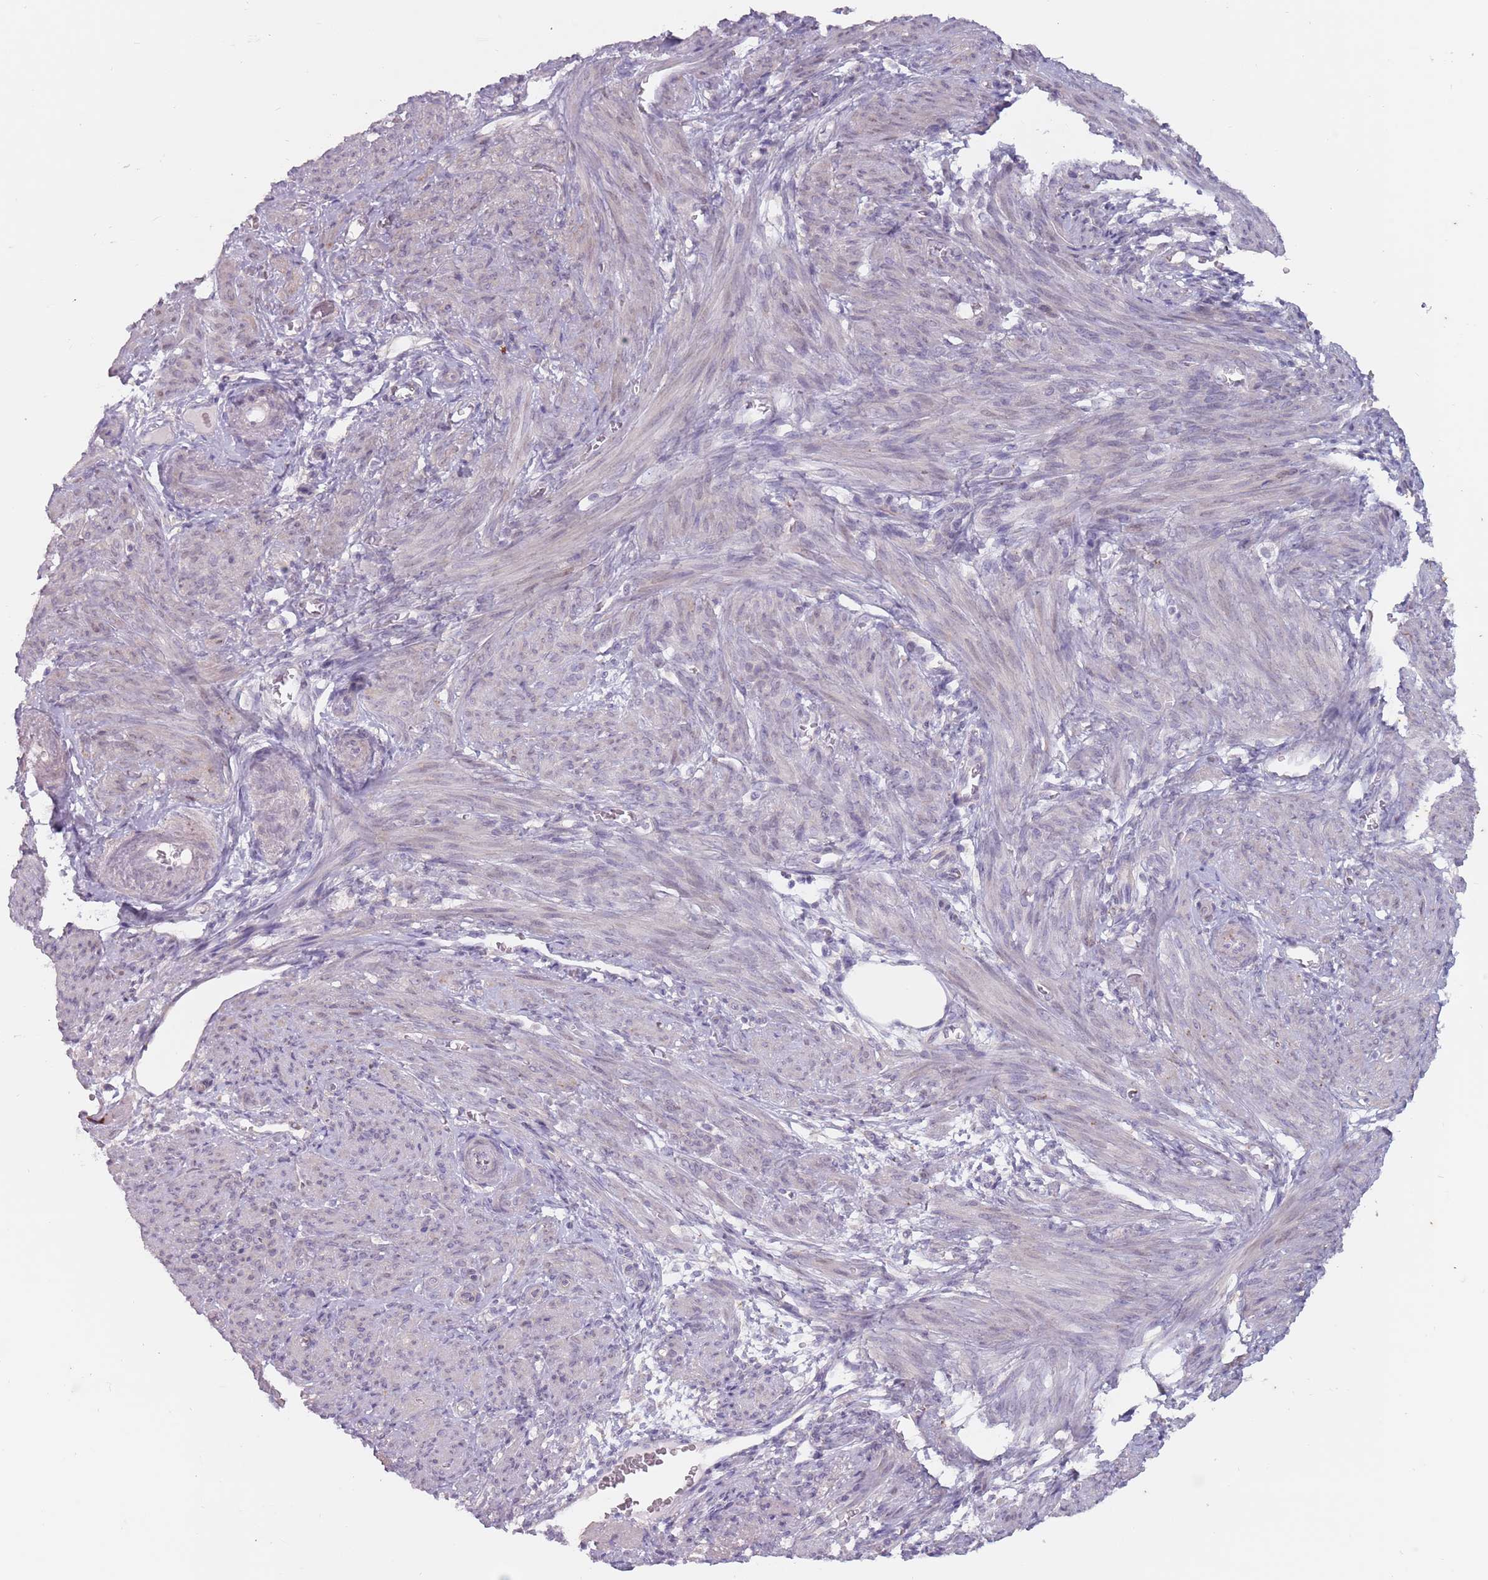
{"staining": {"intensity": "negative", "quantity": "none", "location": "none"}, "tissue": "smooth muscle", "cell_type": "Smooth muscle cells", "image_type": "normal", "snomed": [{"axis": "morphology", "description": "Normal tissue, NOS"}, {"axis": "topography", "description": "Smooth muscle"}], "caption": "Smooth muscle stained for a protein using immunohistochemistry shows no expression smooth muscle cells.", "gene": "DXO", "patient": {"sex": "female", "age": 39}}